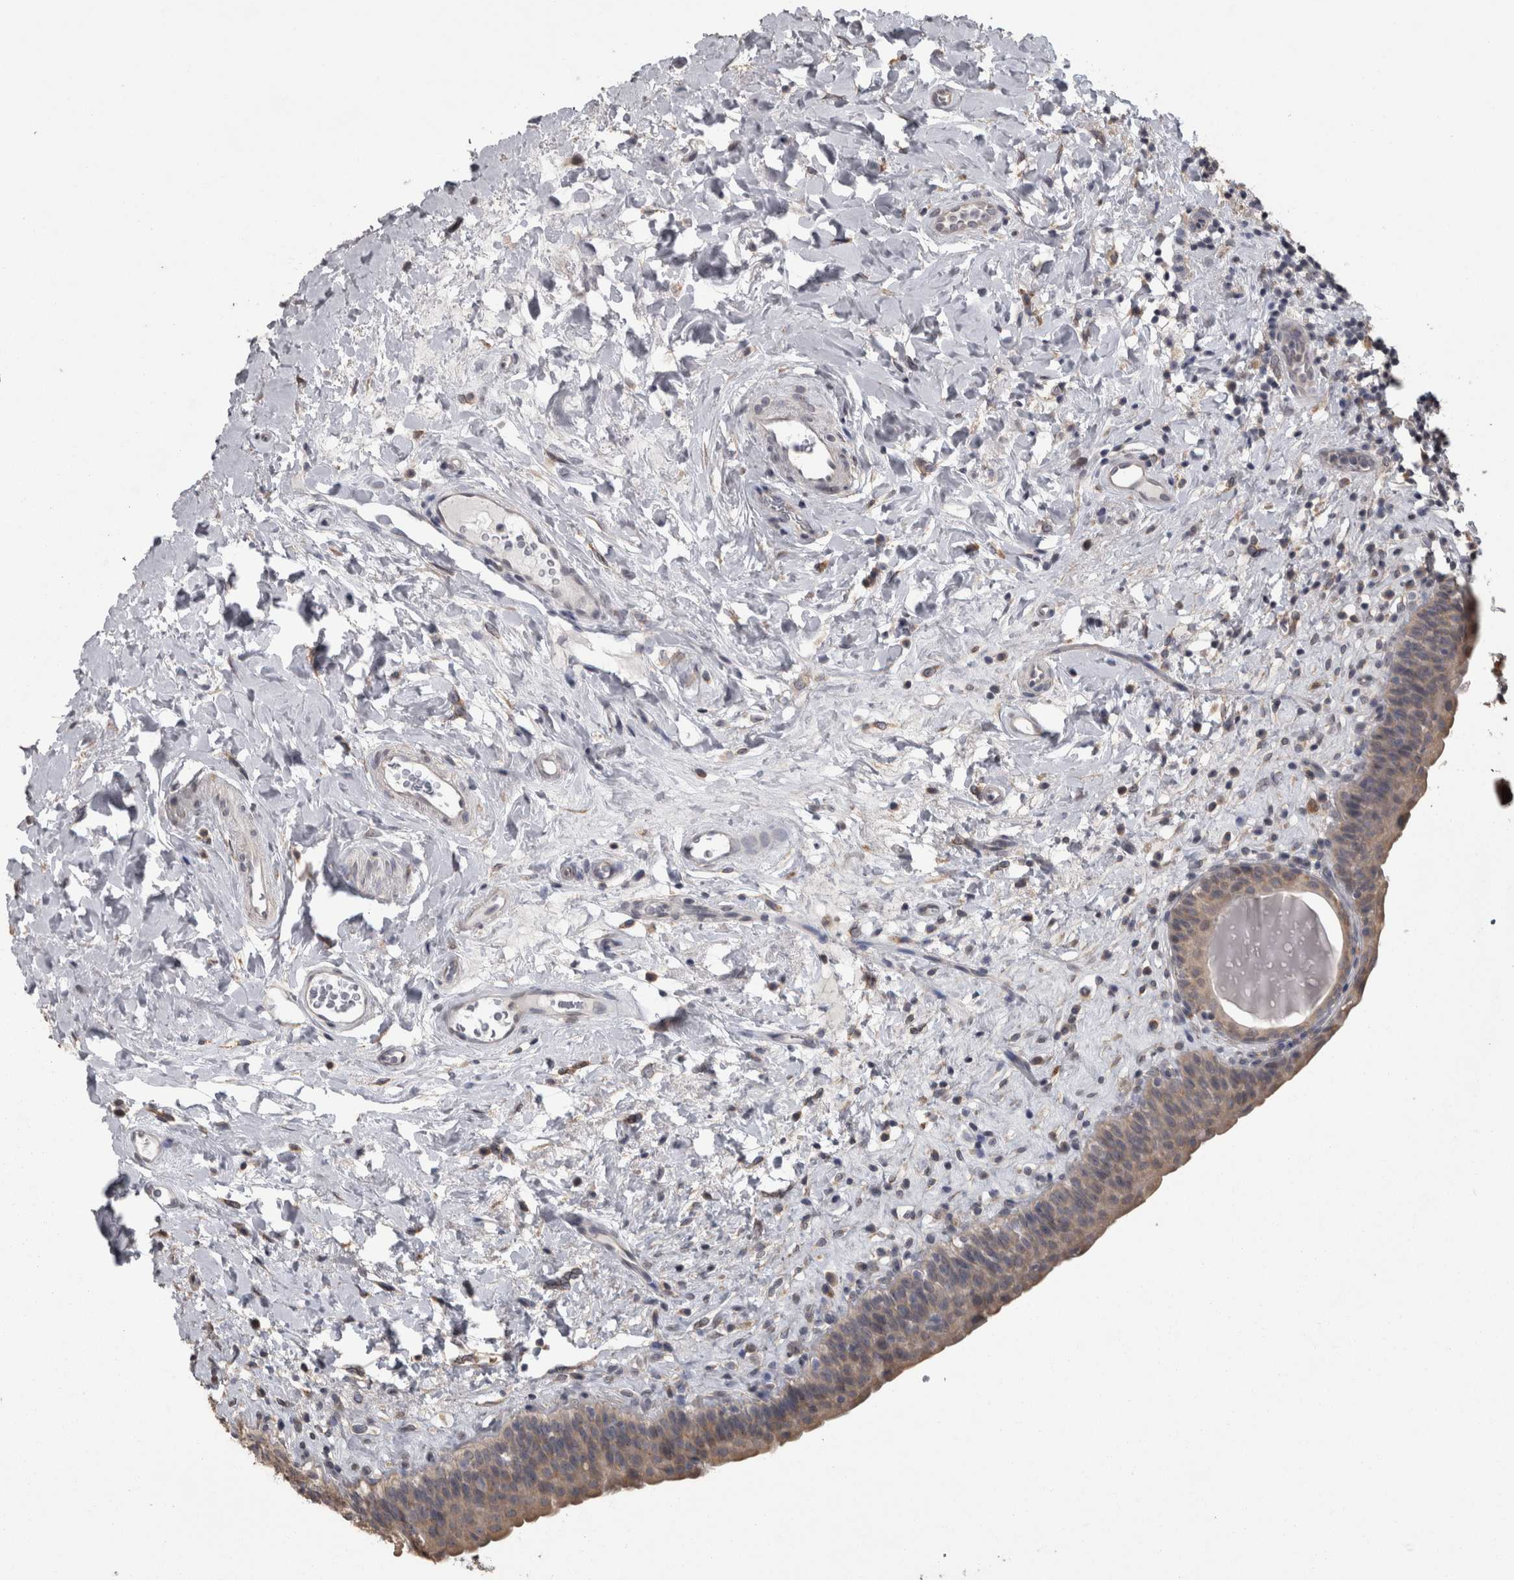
{"staining": {"intensity": "weak", "quantity": ">75%", "location": "cytoplasmic/membranous"}, "tissue": "urinary bladder", "cell_type": "Urothelial cells", "image_type": "normal", "snomed": [{"axis": "morphology", "description": "Normal tissue, NOS"}, {"axis": "topography", "description": "Urinary bladder"}], "caption": "Urinary bladder was stained to show a protein in brown. There is low levels of weak cytoplasmic/membranous positivity in about >75% of urothelial cells. The protein of interest is stained brown, and the nuclei are stained in blue (DAB (3,3'-diaminobenzidine) IHC with brightfield microscopy, high magnification).", "gene": "RAB29", "patient": {"sex": "male", "age": 83}}